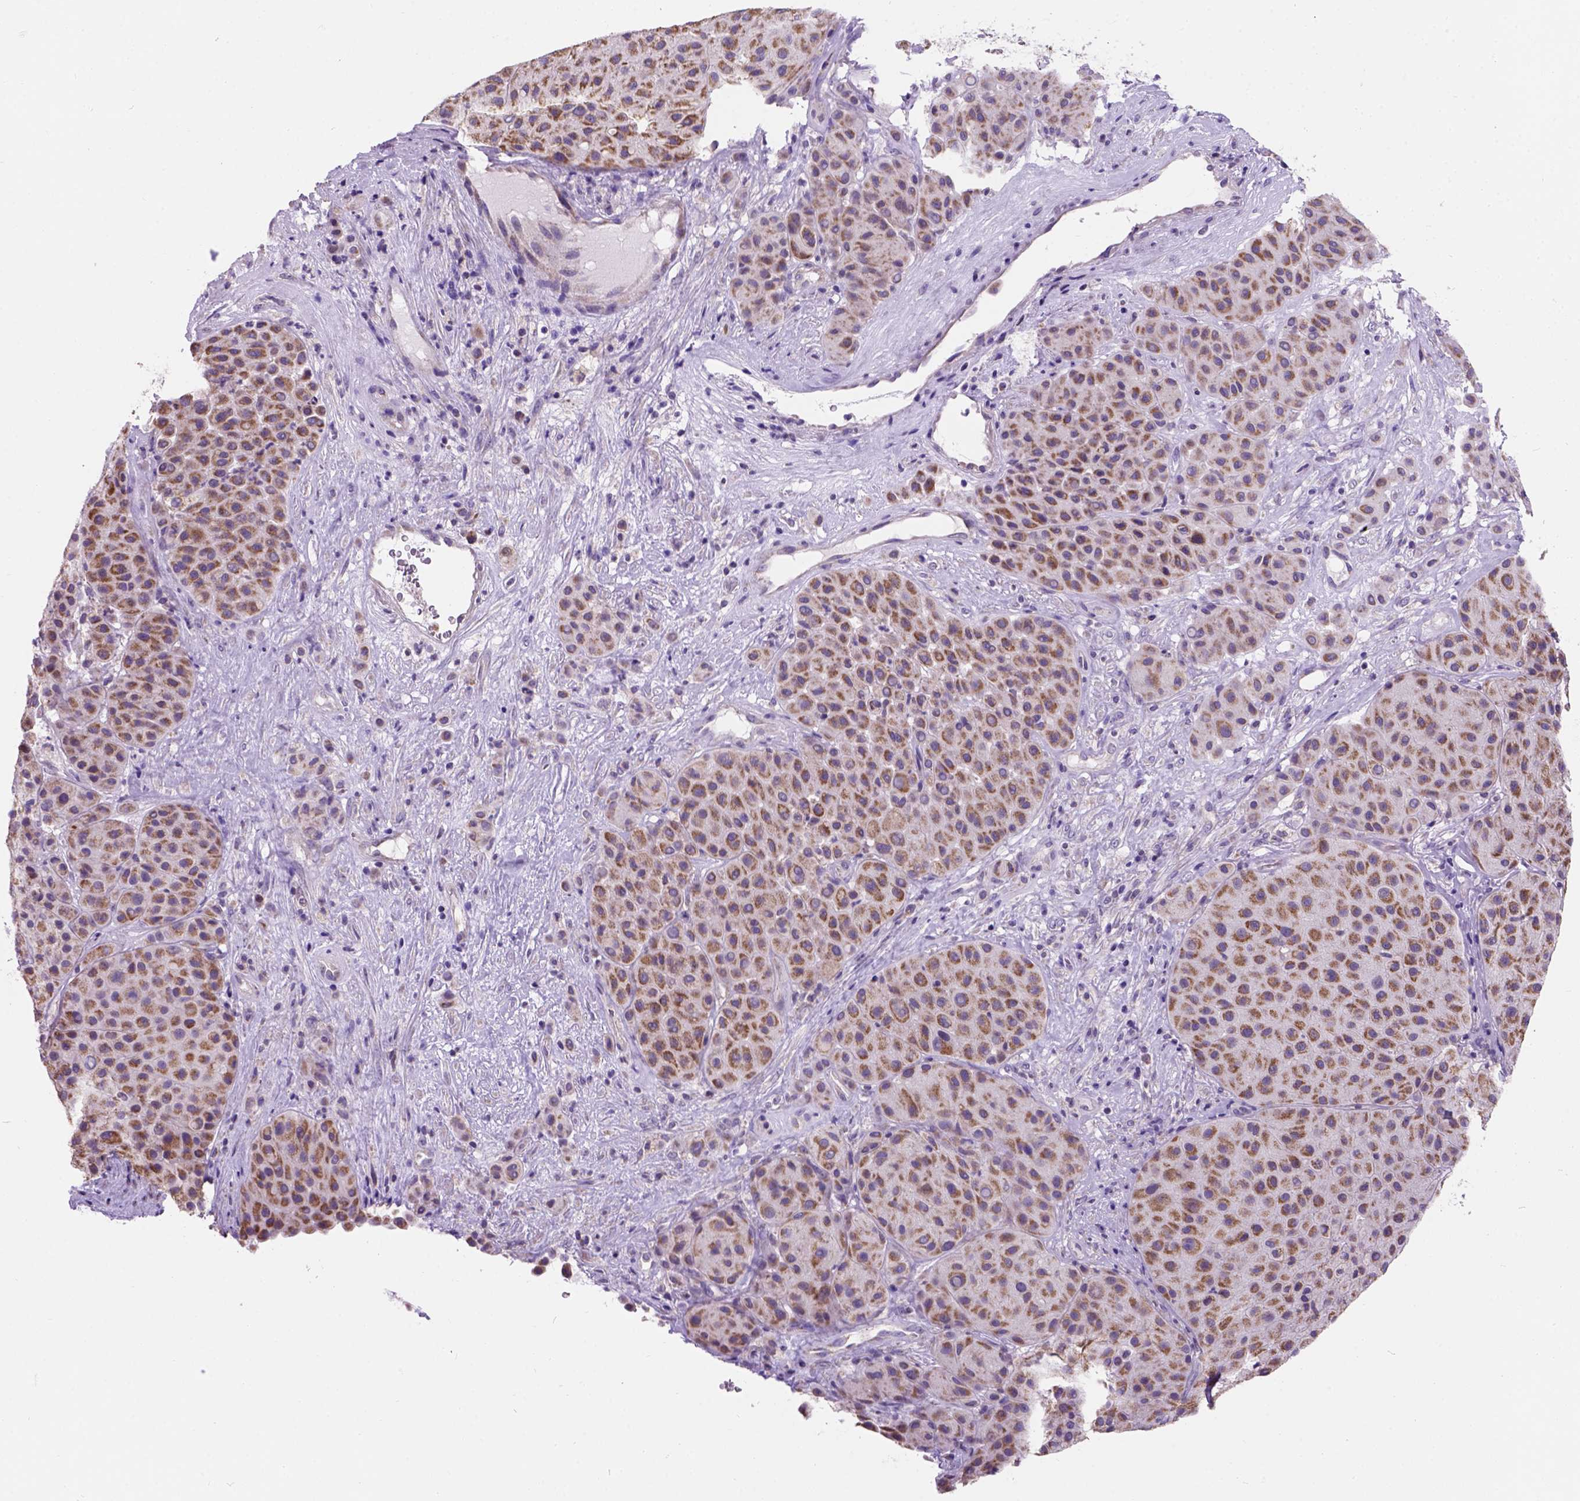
{"staining": {"intensity": "moderate", "quantity": ">75%", "location": "cytoplasmic/membranous"}, "tissue": "melanoma", "cell_type": "Tumor cells", "image_type": "cancer", "snomed": [{"axis": "morphology", "description": "Malignant melanoma, Metastatic site"}, {"axis": "topography", "description": "Smooth muscle"}], "caption": "Immunohistochemistry (IHC) micrograph of human melanoma stained for a protein (brown), which displays medium levels of moderate cytoplasmic/membranous staining in approximately >75% of tumor cells.", "gene": "L2HGDH", "patient": {"sex": "male", "age": 41}}